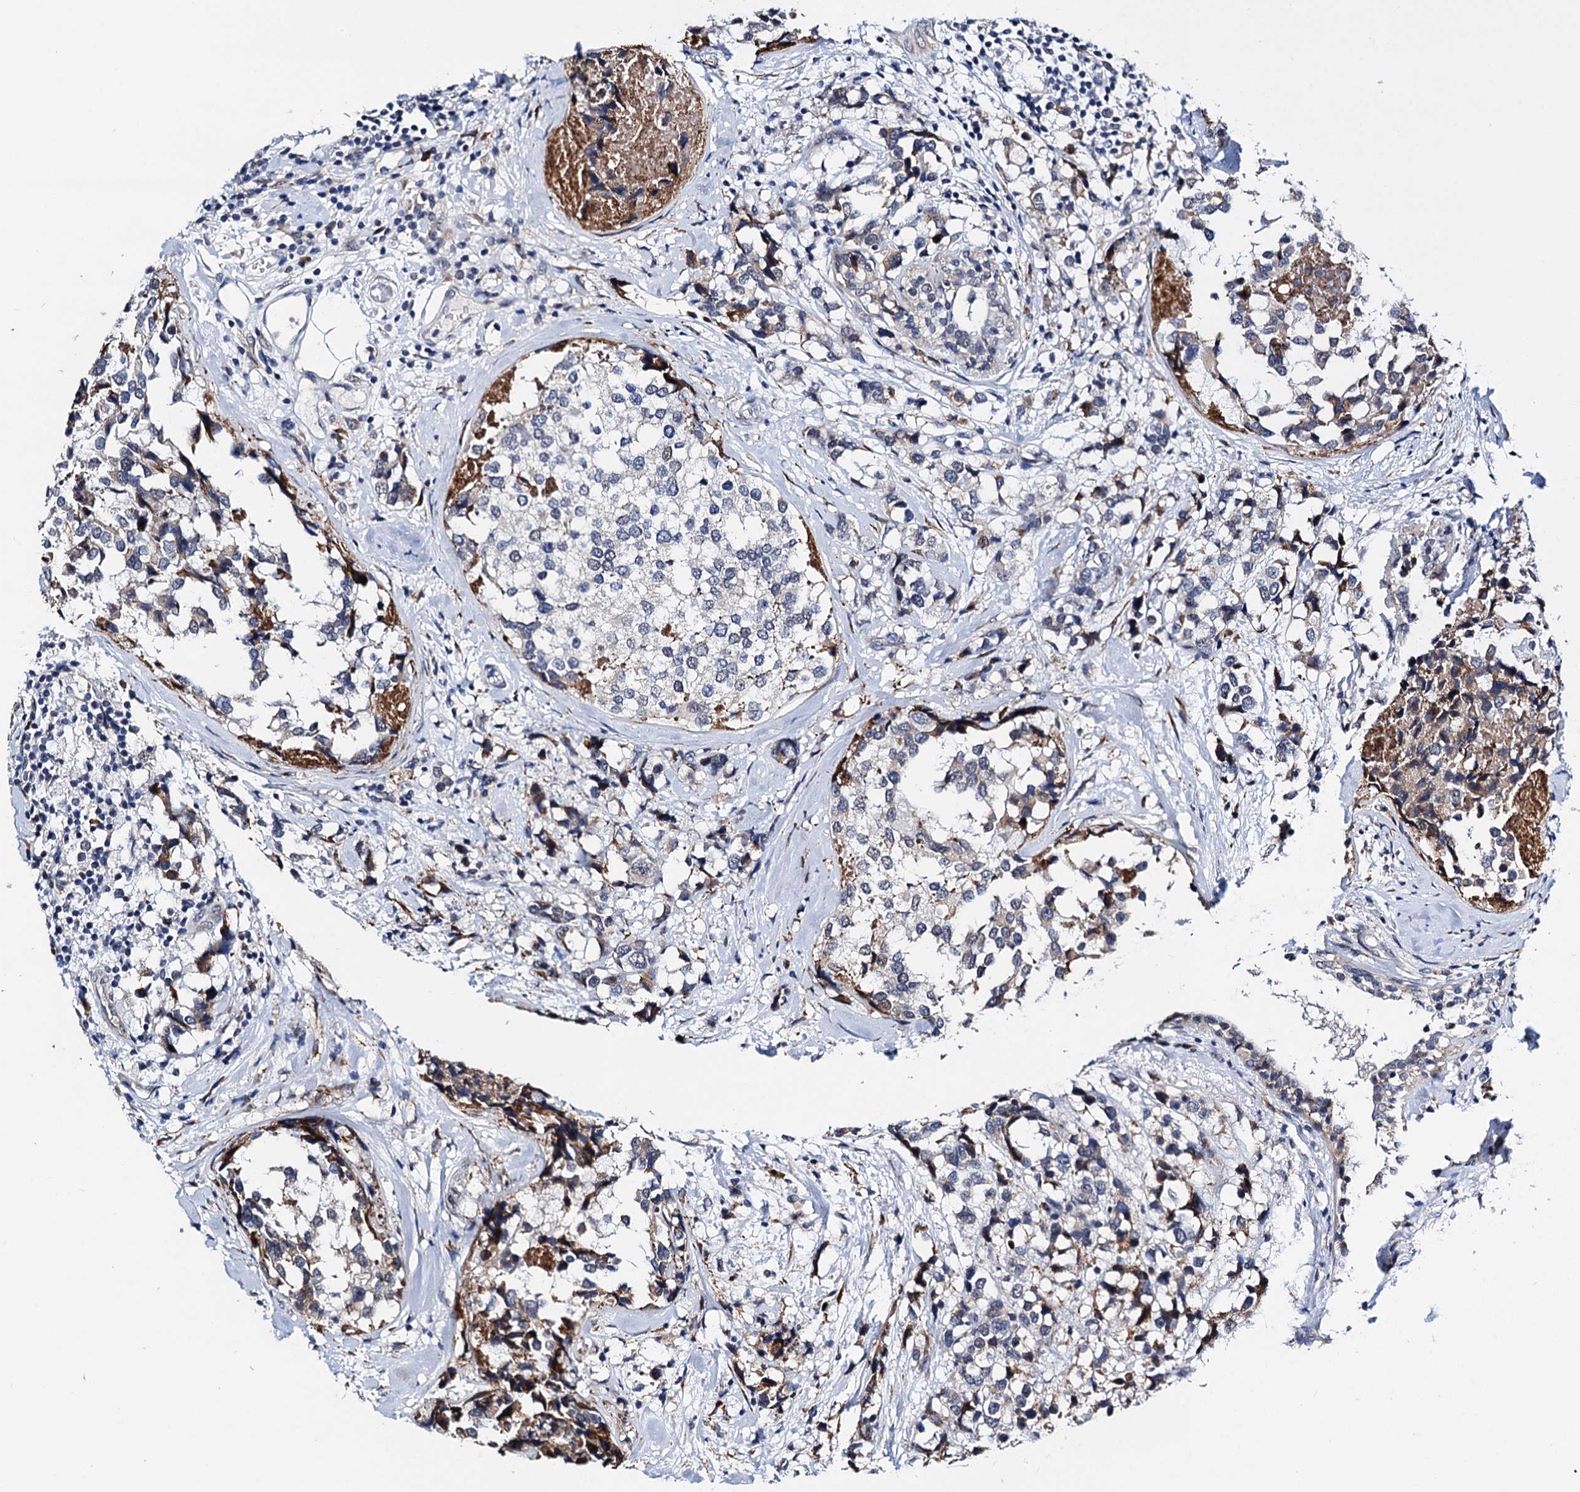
{"staining": {"intensity": "negative", "quantity": "none", "location": "none"}, "tissue": "breast cancer", "cell_type": "Tumor cells", "image_type": "cancer", "snomed": [{"axis": "morphology", "description": "Lobular carcinoma"}, {"axis": "topography", "description": "Breast"}], "caption": "Histopathology image shows no significant protein staining in tumor cells of breast cancer (lobular carcinoma).", "gene": "SLC7A10", "patient": {"sex": "female", "age": 59}}